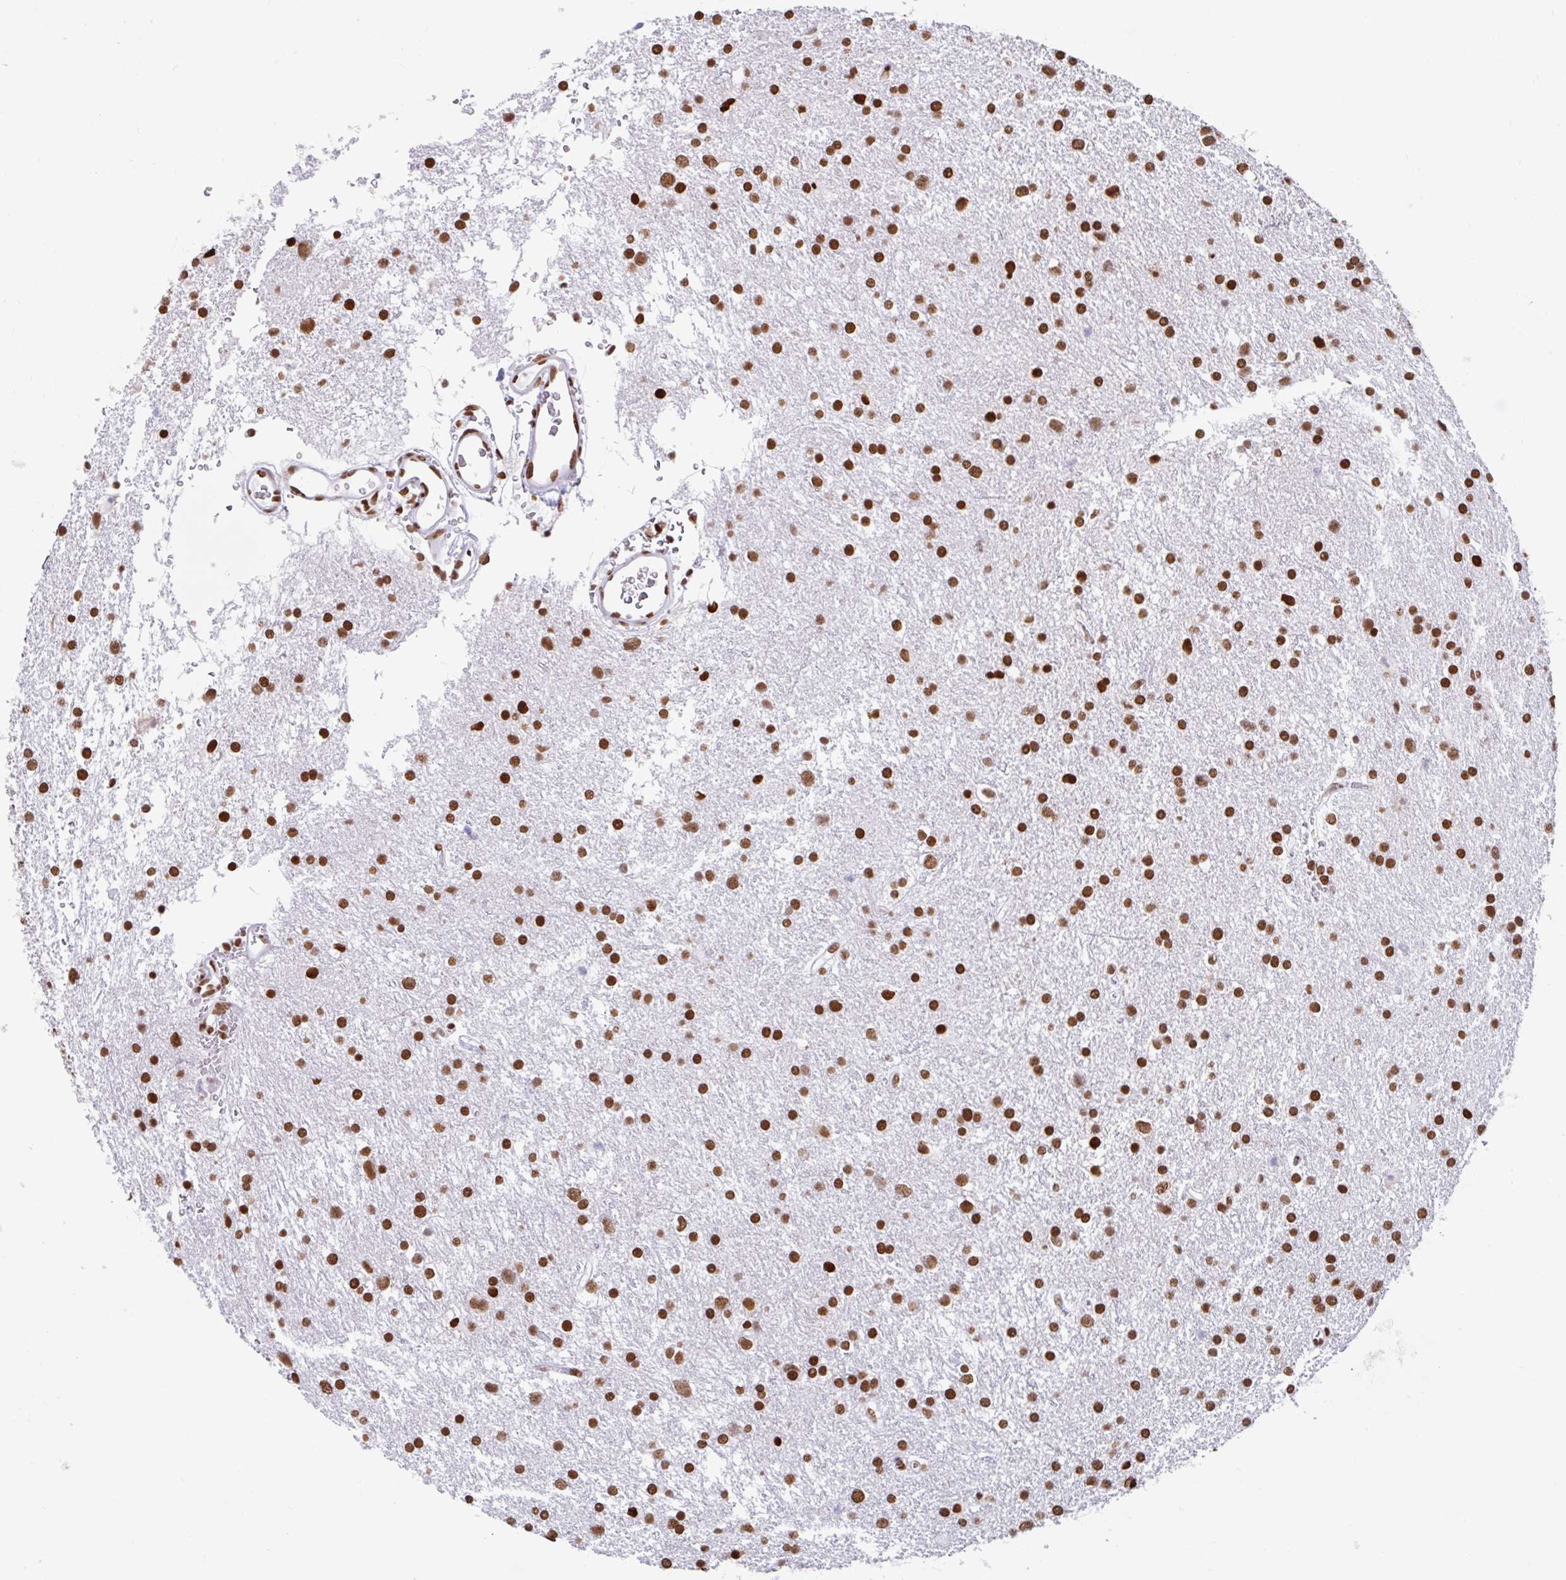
{"staining": {"intensity": "strong", "quantity": ">75%", "location": "nuclear"}, "tissue": "glioma", "cell_type": "Tumor cells", "image_type": "cancer", "snomed": [{"axis": "morphology", "description": "Glioma, malignant, Low grade"}, {"axis": "topography", "description": "Brain"}], "caption": "Malignant low-grade glioma was stained to show a protein in brown. There is high levels of strong nuclear expression in about >75% of tumor cells.", "gene": "KHDRBS1", "patient": {"sex": "female", "age": 32}}